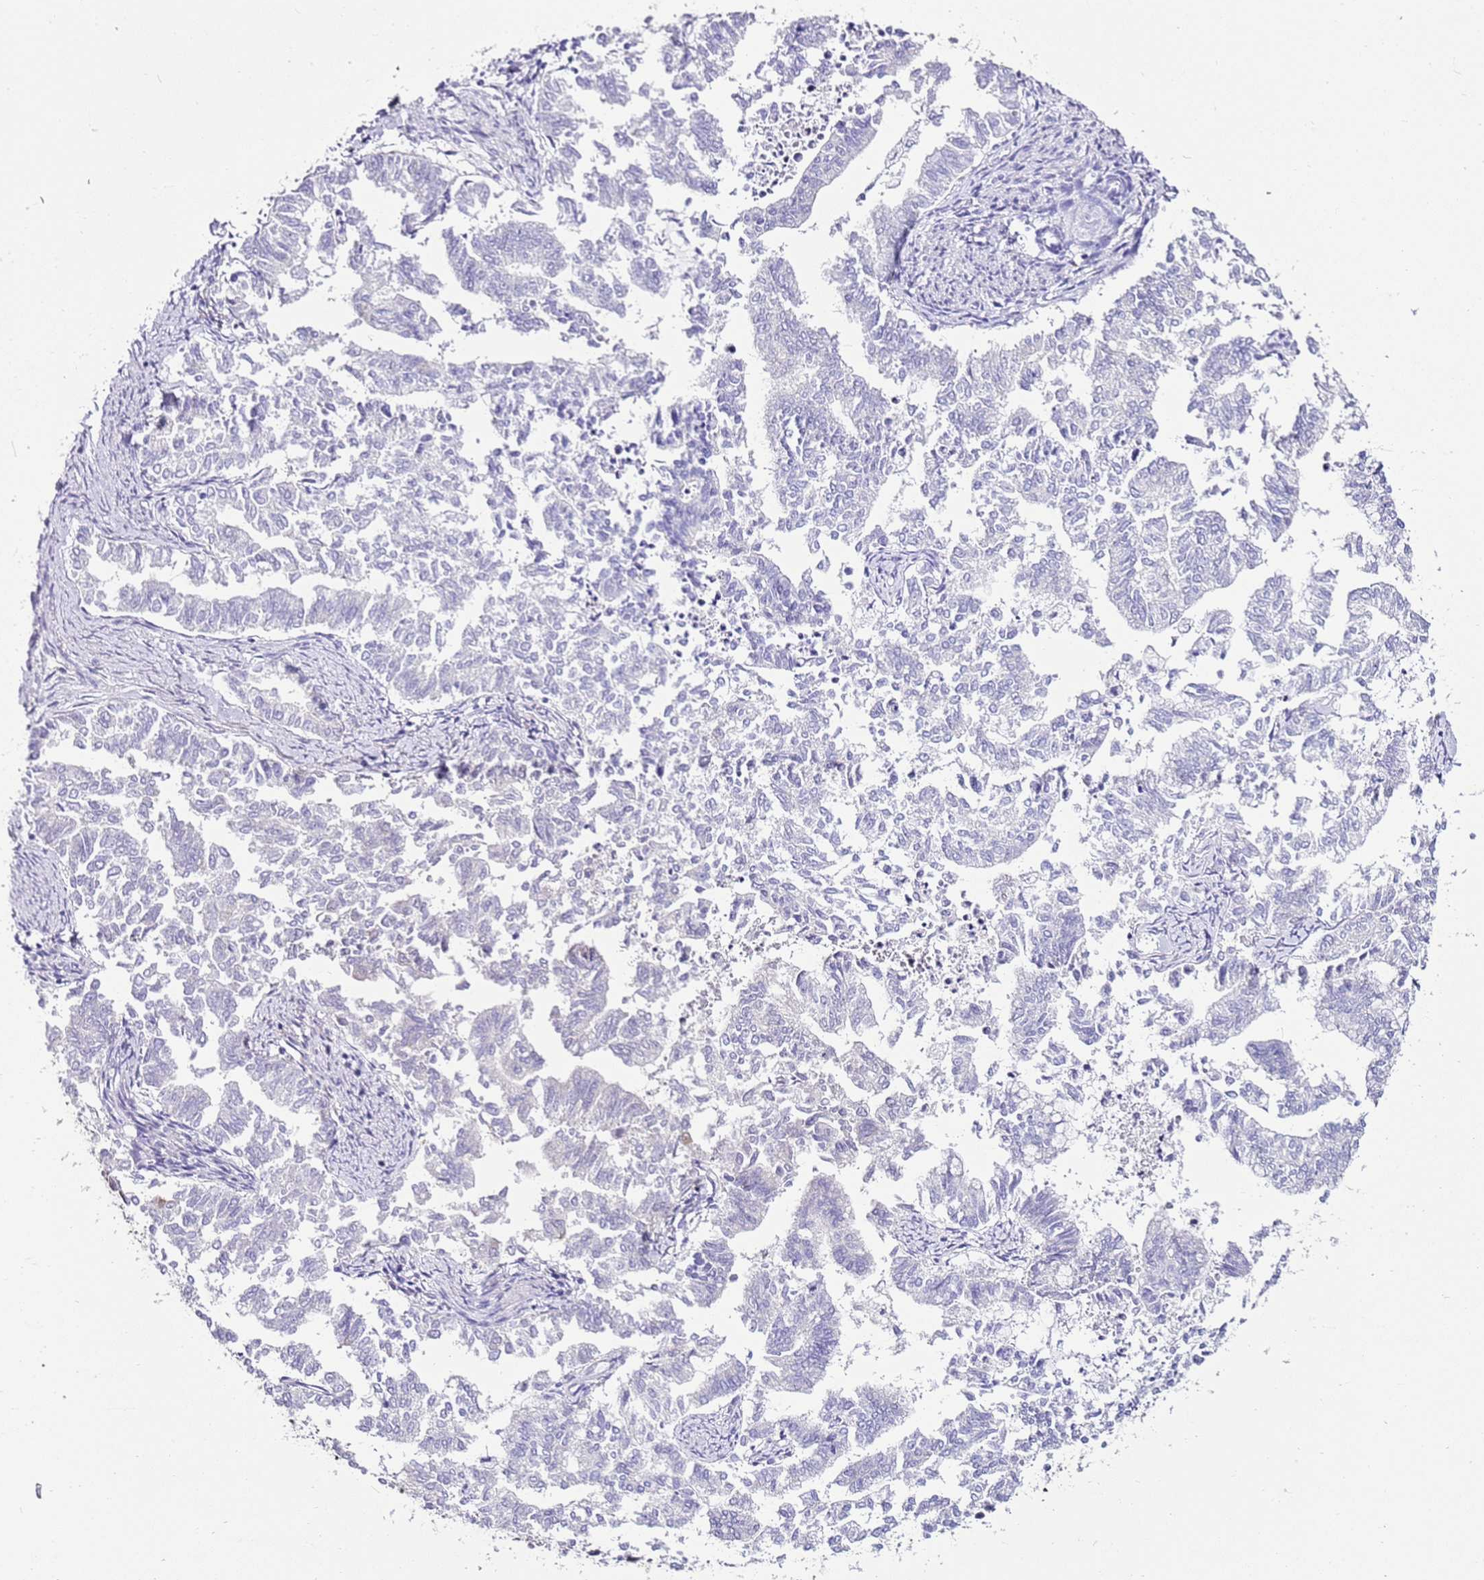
{"staining": {"intensity": "negative", "quantity": "none", "location": "none"}, "tissue": "endometrial cancer", "cell_type": "Tumor cells", "image_type": "cancer", "snomed": [{"axis": "morphology", "description": "Adenocarcinoma, NOS"}, {"axis": "topography", "description": "Endometrium"}], "caption": "This is an immunohistochemistry photomicrograph of endometrial adenocarcinoma. There is no positivity in tumor cells.", "gene": "SLC38A5", "patient": {"sex": "female", "age": 79}}